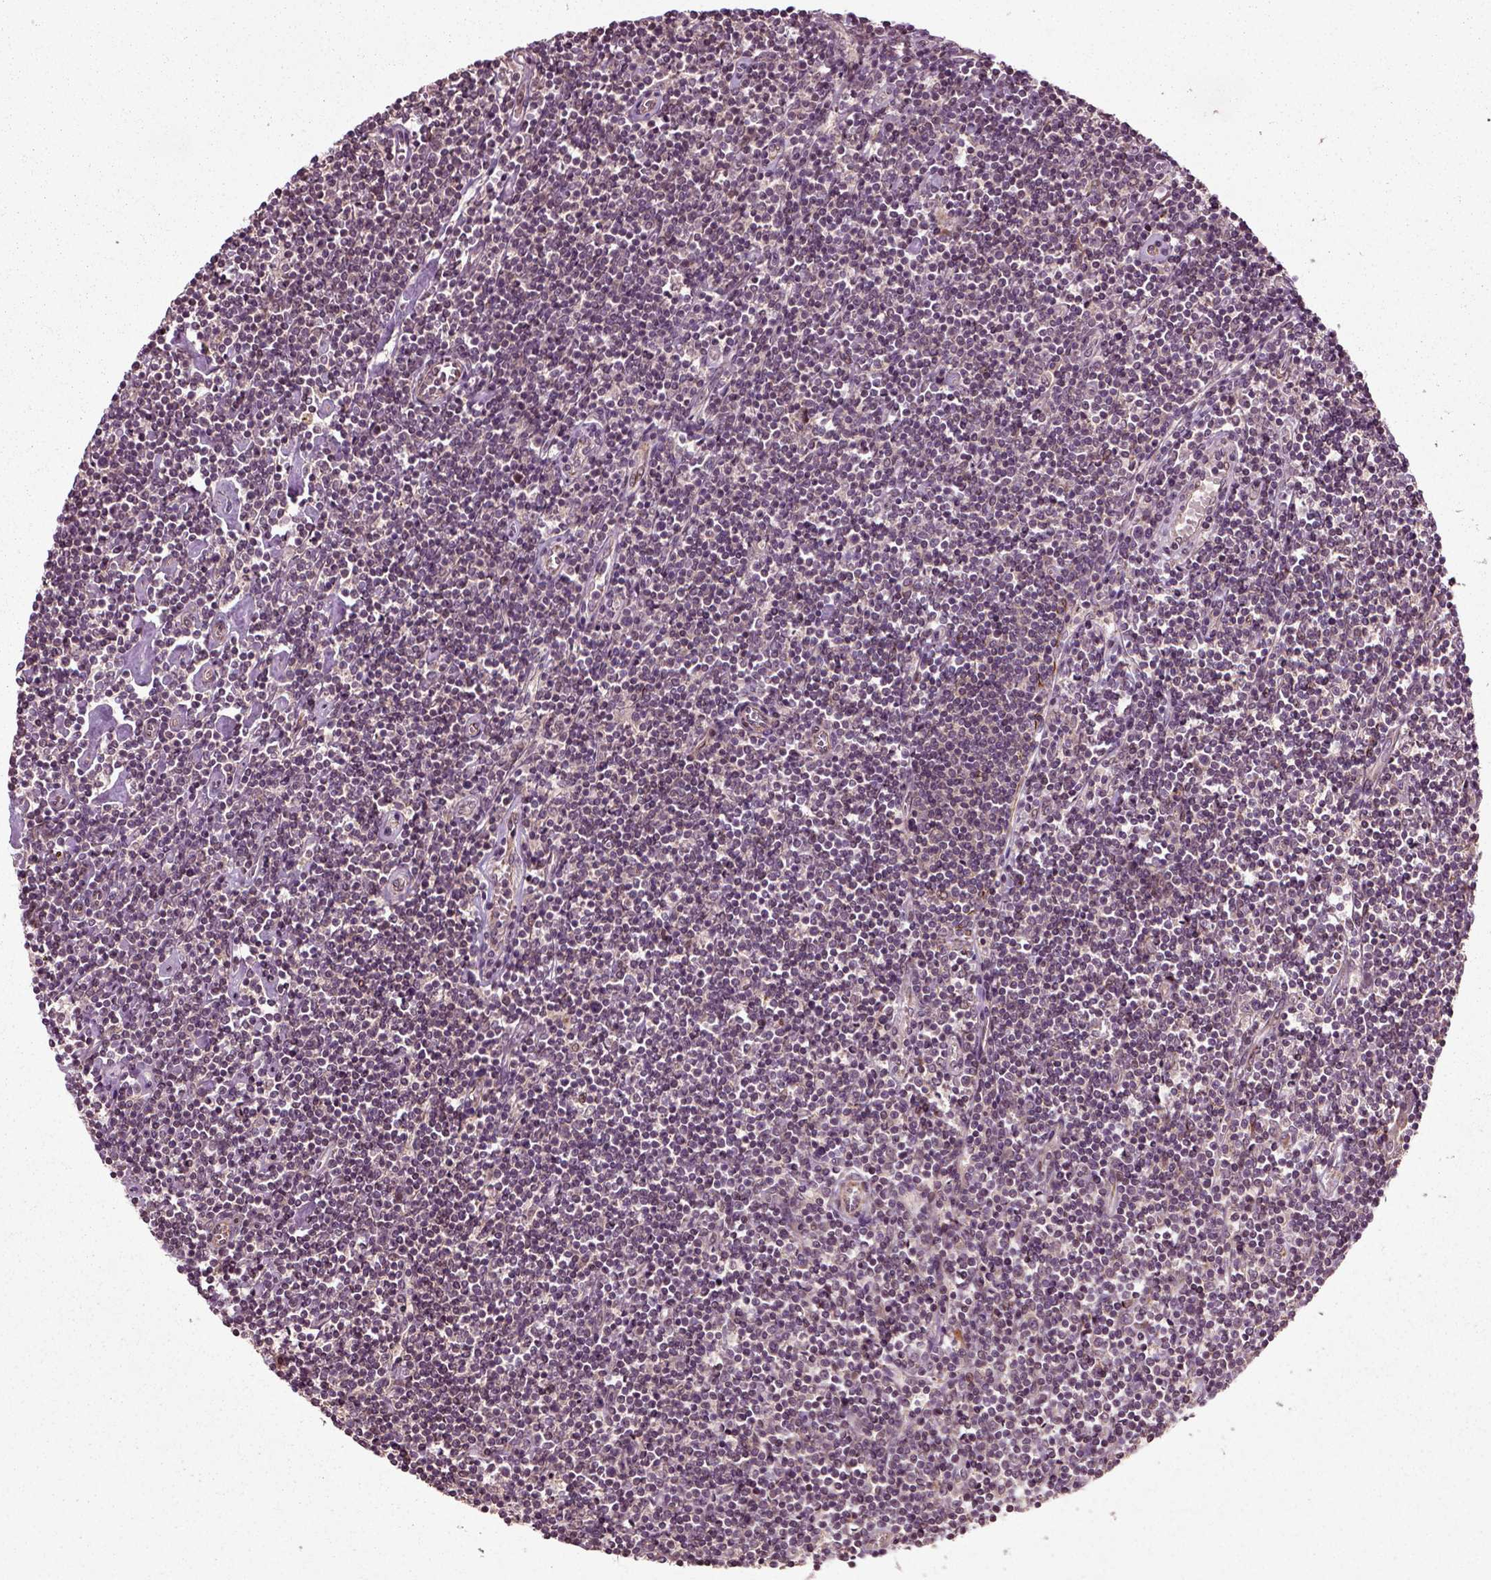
{"staining": {"intensity": "negative", "quantity": "none", "location": "none"}, "tissue": "lymphoma", "cell_type": "Tumor cells", "image_type": "cancer", "snomed": [{"axis": "morphology", "description": "Hodgkin's disease, NOS"}, {"axis": "topography", "description": "Lymph node"}], "caption": "Hodgkin's disease stained for a protein using immunohistochemistry (IHC) exhibits no staining tumor cells.", "gene": "PLCD3", "patient": {"sex": "male", "age": 40}}